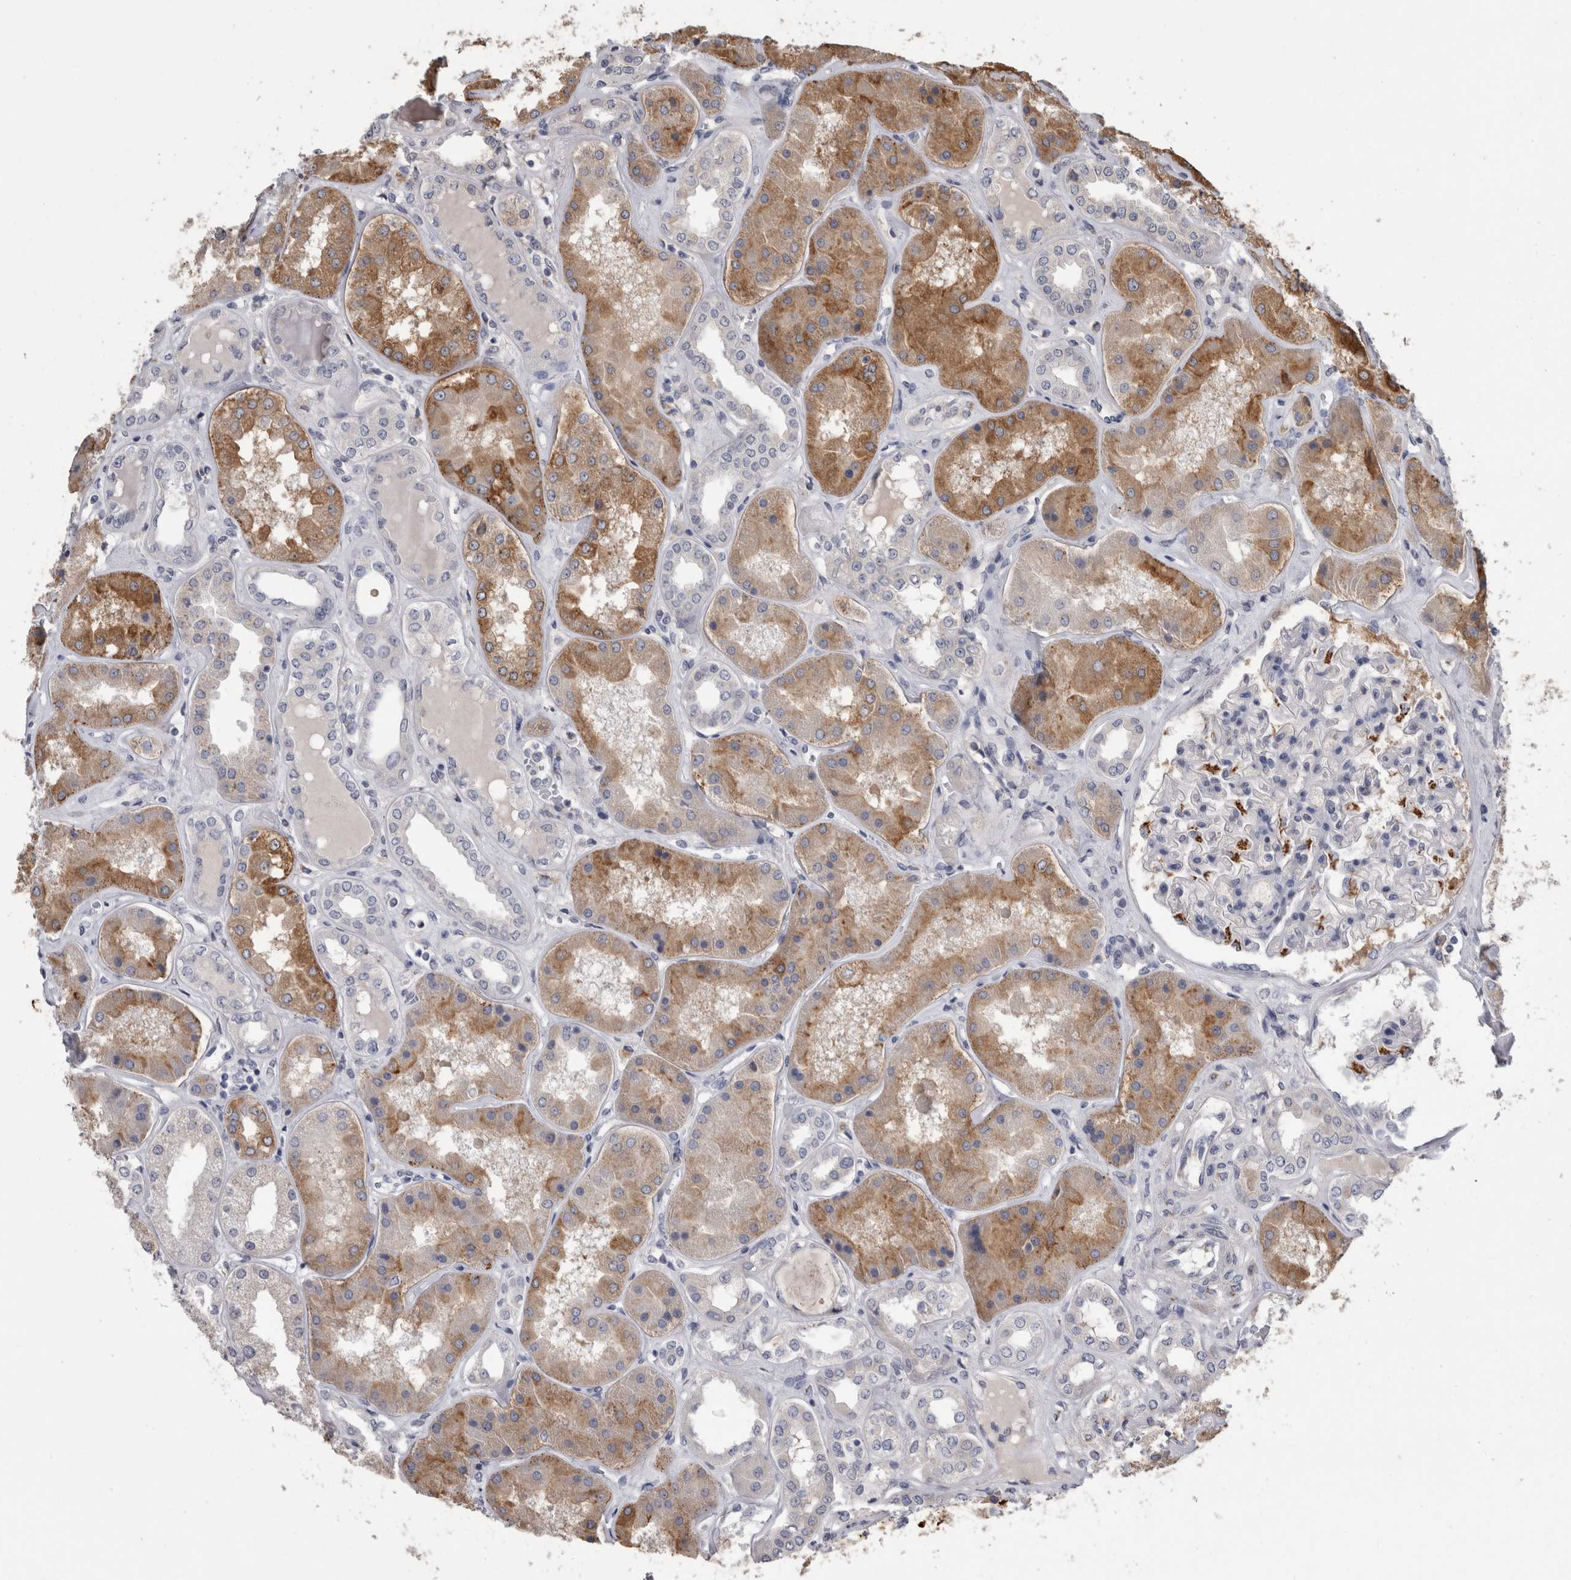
{"staining": {"intensity": "moderate", "quantity": "<25%", "location": "cytoplasmic/membranous"}, "tissue": "kidney", "cell_type": "Cells in glomeruli", "image_type": "normal", "snomed": [{"axis": "morphology", "description": "Normal tissue, NOS"}, {"axis": "topography", "description": "Kidney"}], "caption": "High-magnification brightfield microscopy of normal kidney stained with DAB (brown) and counterstained with hematoxylin (blue). cells in glomeruli exhibit moderate cytoplasmic/membranous staining is identified in approximately<25% of cells. Using DAB (3,3'-diaminobenzidine) (brown) and hematoxylin (blue) stains, captured at high magnification using brightfield microscopy.", "gene": "ANXA13", "patient": {"sex": "female", "age": 56}}